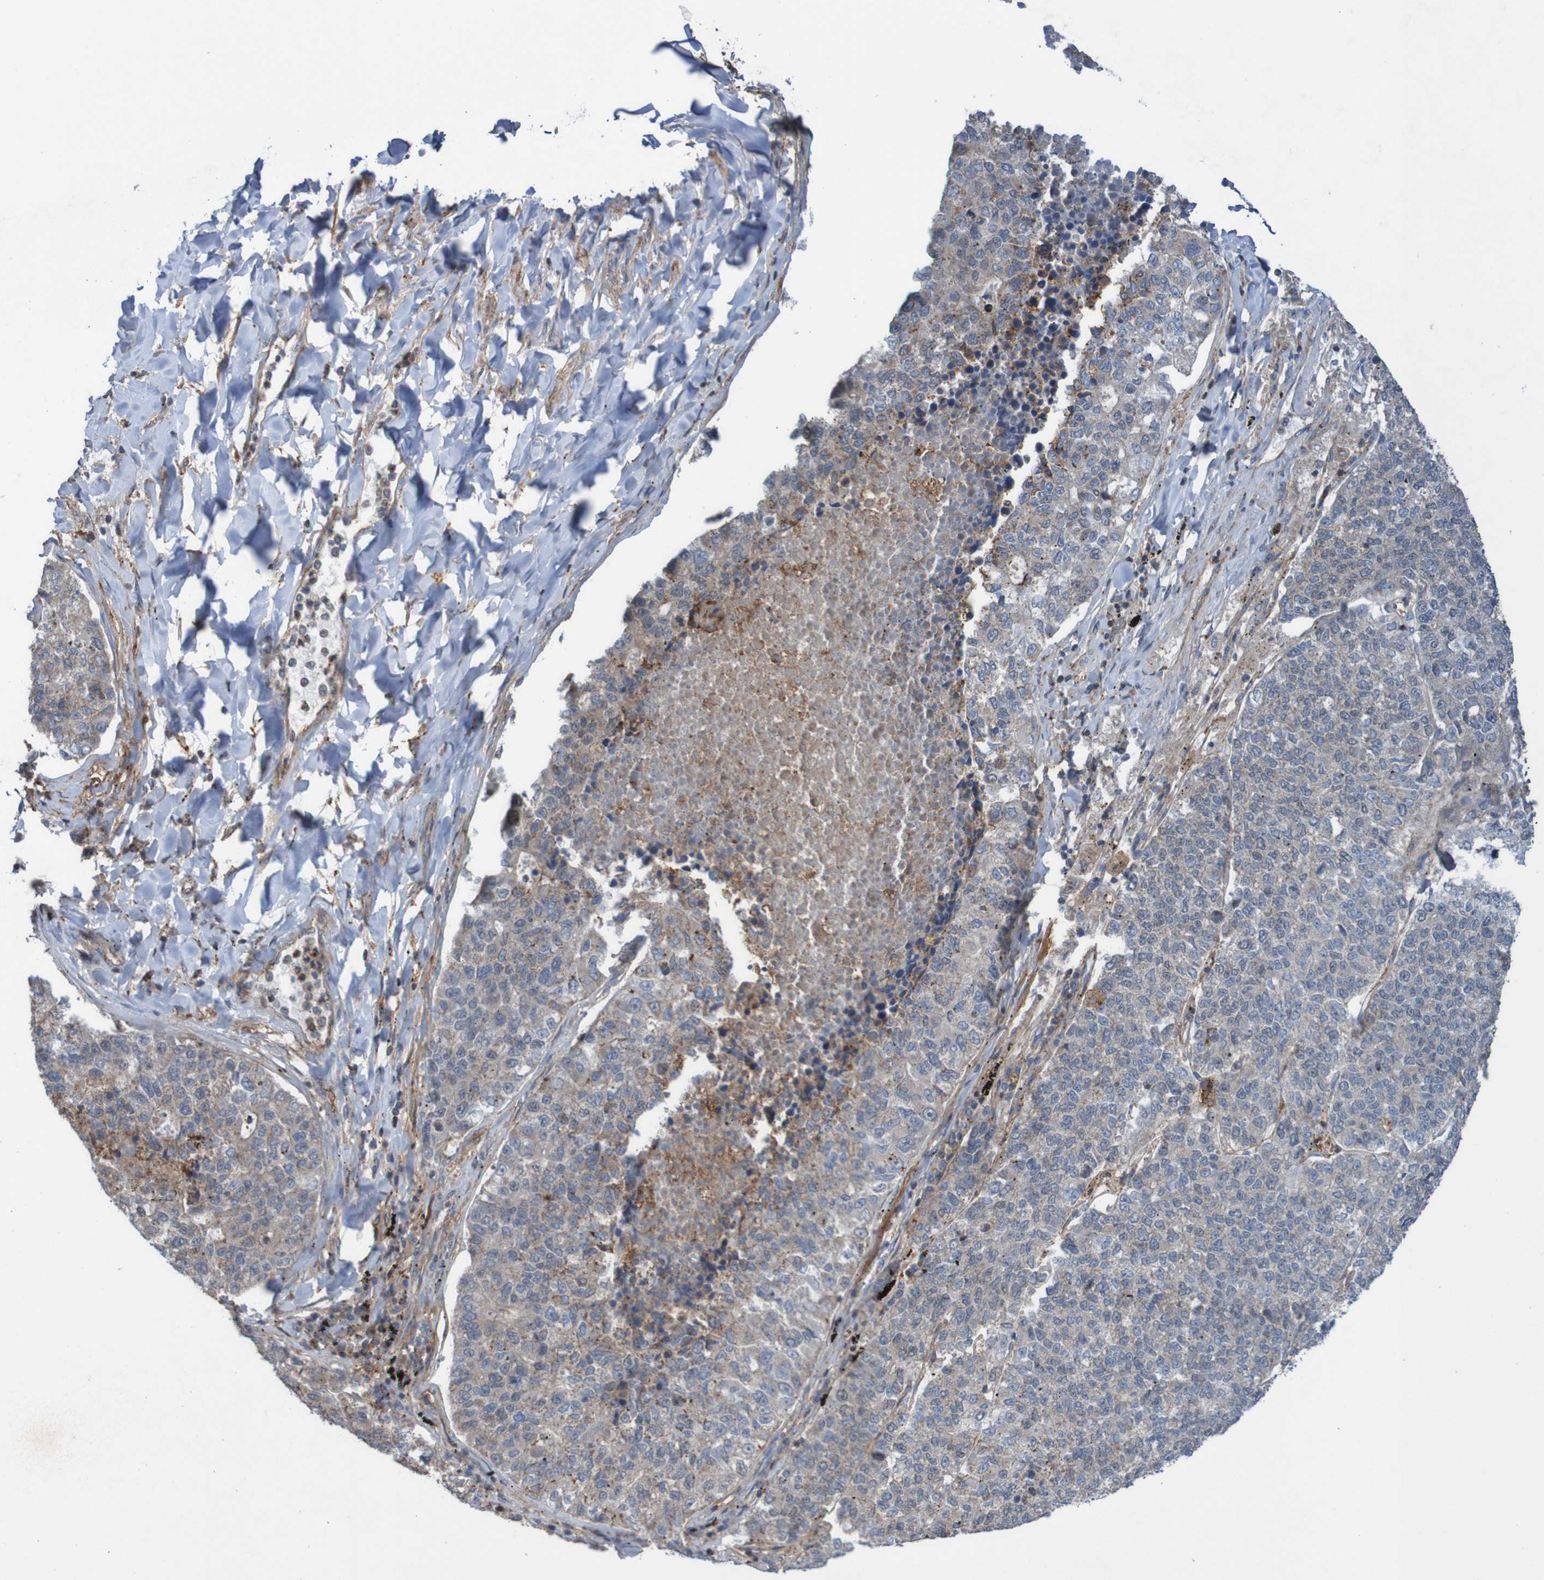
{"staining": {"intensity": "weak", "quantity": ">75%", "location": "cytoplasmic/membranous"}, "tissue": "lung cancer", "cell_type": "Tumor cells", "image_type": "cancer", "snomed": [{"axis": "morphology", "description": "Adenocarcinoma, NOS"}, {"axis": "topography", "description": "Lung"}], "caption": "IHC of human adenocarcinoma (lung) exhibits low levels of weak cytoplasmic/membranous positivity in about >75% of tumor cells.", "gene": "PDGFB", "patient": {"sex": "male", "age": 49}}